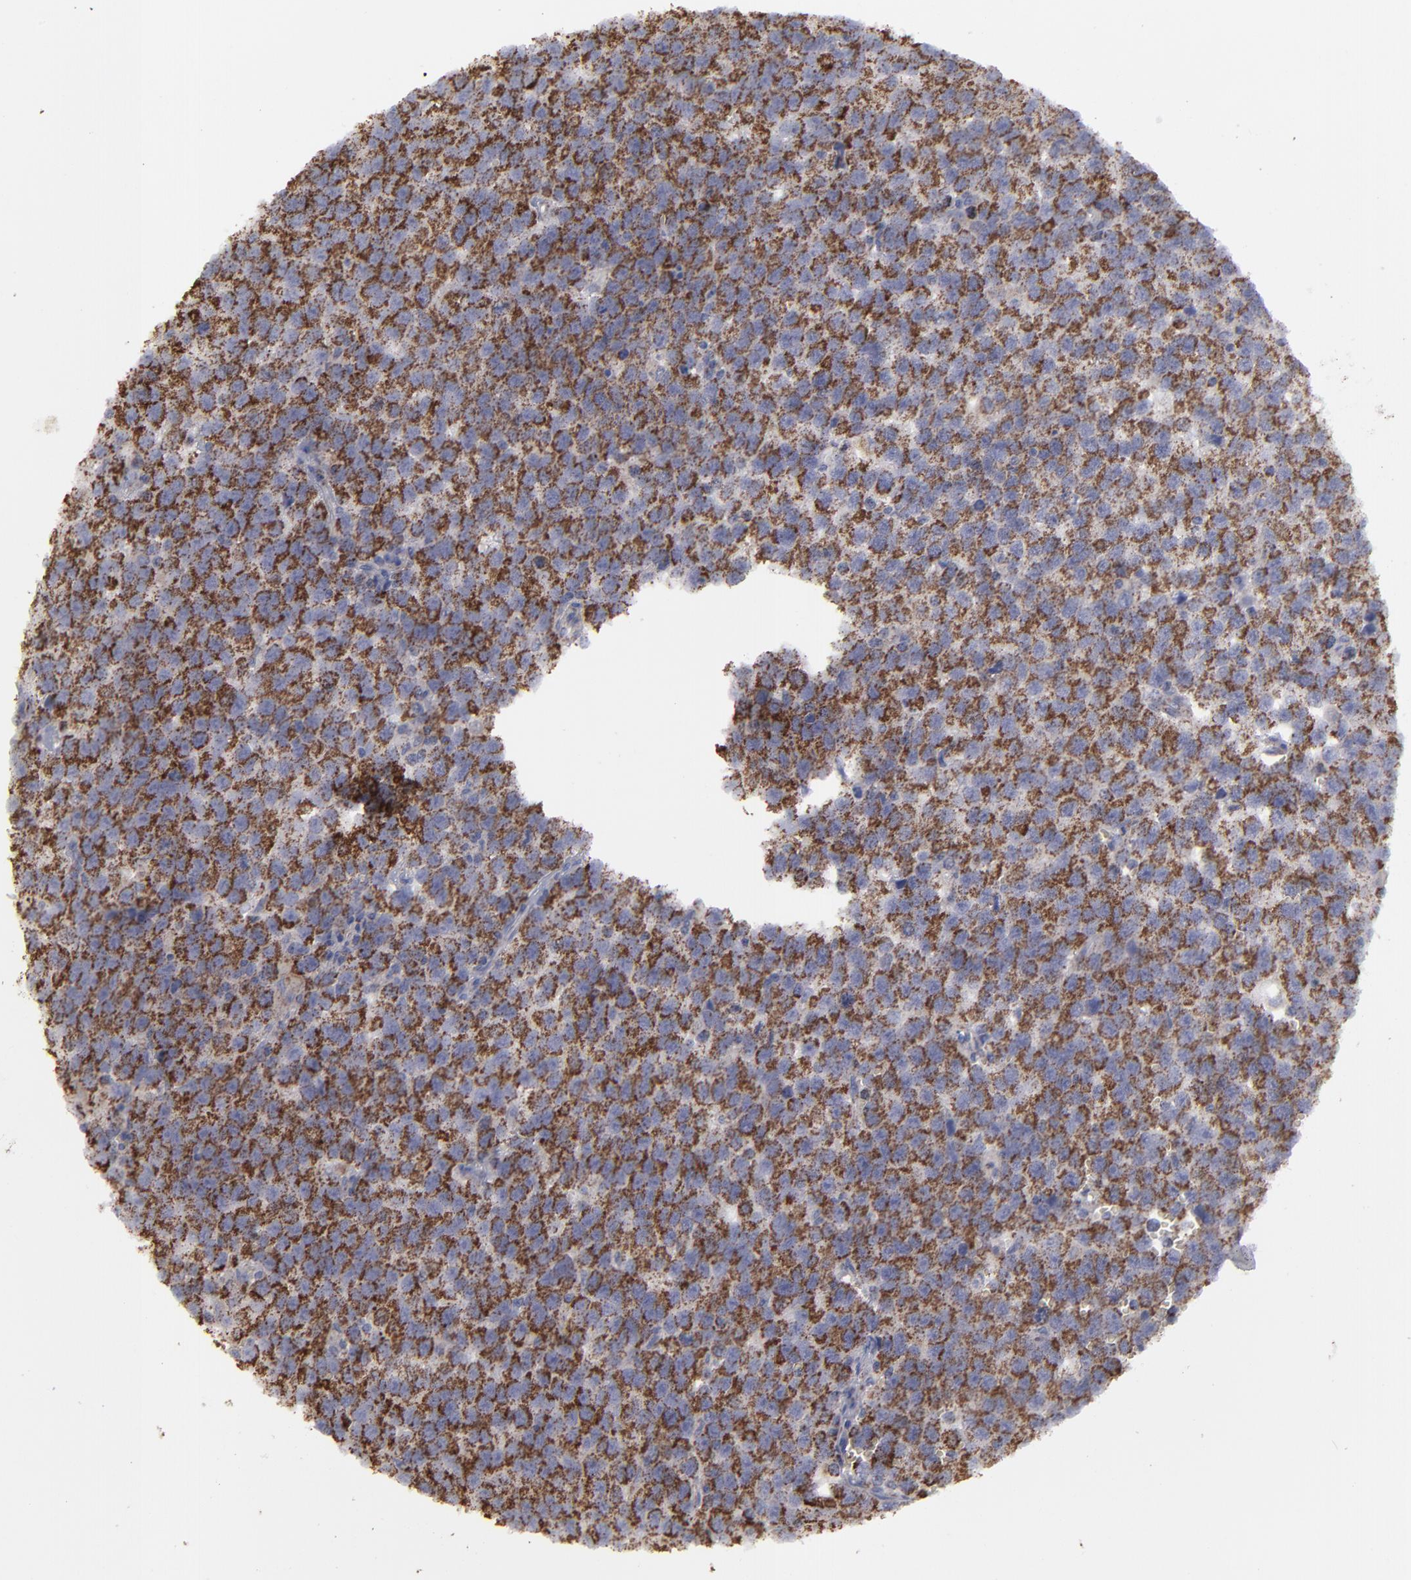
{"staining": {"intensity": "strong", "quantity": ">75%", "location": "cytoplasmic/membranous"}, "tissue": "testis cancer", "cell_type": "Tumor cells", "image_type": "cancer", "snomed": [{"axis": "morphology", "description": "Seminoma, NOS"}, {"axis": "topography", "description": "Testis"}], "caption": "IHC histopathology image of human seminoma (testis) stained for a protein (brown), which shows high levels of strong cytoplasmic/membranous positivity in about >75% of tumor cells.", "gene": "MYOM2", "patient": {"sex": "male", "age": 35}}